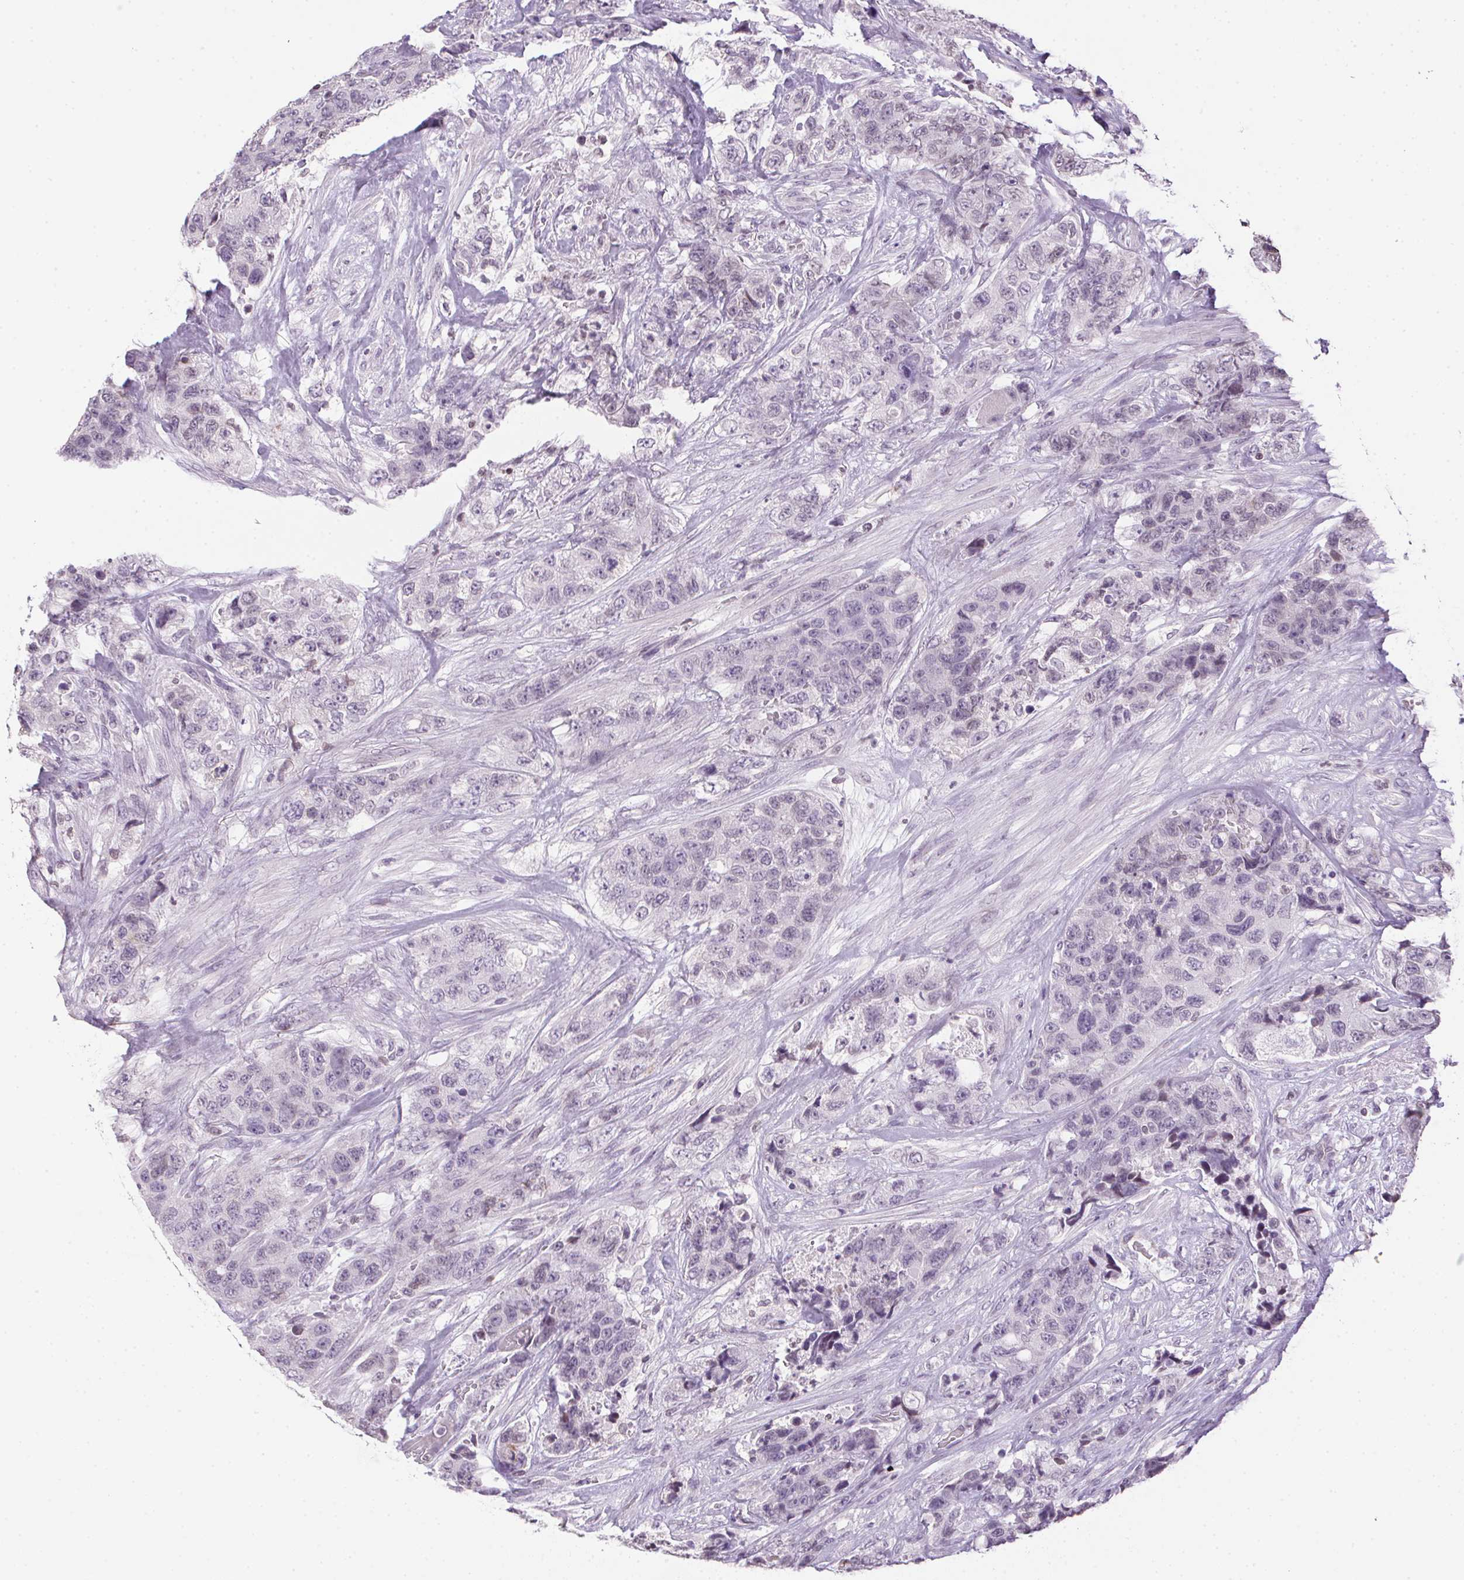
{"staining": {"intensity": "negative", "quantity": "none", "location": "none"}, "tissue": "urothelial cancer", "cell_type": "Tumor cells", "image_type": "cancer", "snomed": [{"axis": "morphology", "description": "Urothelial carcinoma, High grade"}, {"axis": "topography", "description": "Urinary bladder"}], "caption": "The photomicrograph shows no staining of tumor cells in urothelial cancer. The staining was performed using DAB to visualize the protein expression in brown, while the nuclei were stained in blue with hematoxylin (Magnification: 20x).", "gene": "PRL", "patient": {"sex": "female", "age": 78}}